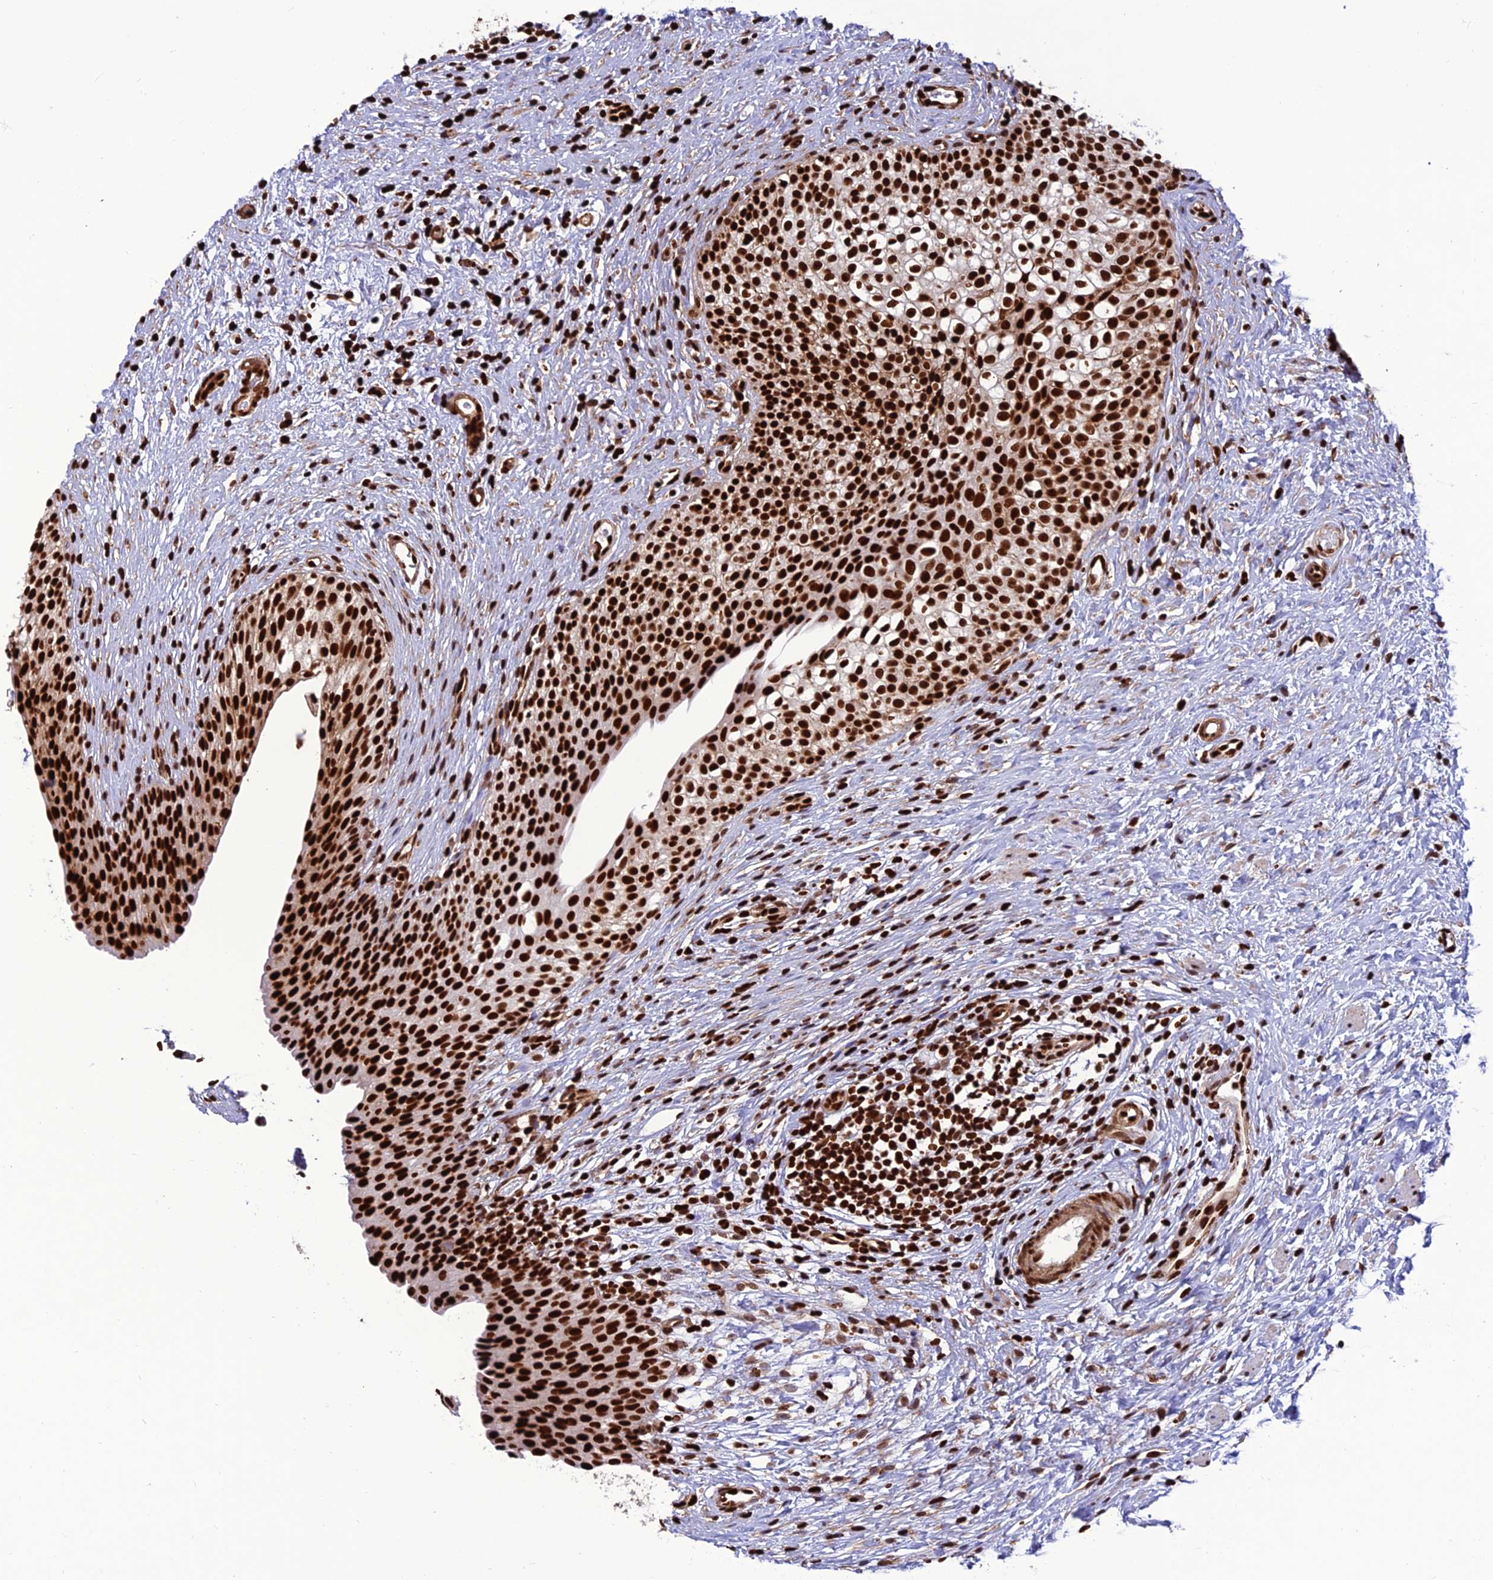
{"staining": {"intensity": "strong", "quantity": ">75%", "location": "nuclear"}, "tissue": "urinary bladder", "cell_type": "Urothelial cells", "image_type": "normal", "snomed": [{"axis": "morphology", "description": "Normal tissue, NOS"}, {"axis": "topography", "description": "Urinary bladder"}], "caption": "IHC photomicrograph of benign human urinary bladder stained for a protein (brown), which shows high levels of strong nuclear staining in about >75% of urothelial cells.", "gene": "INO80E", "patient": {"sex": "male", "age": 1}}